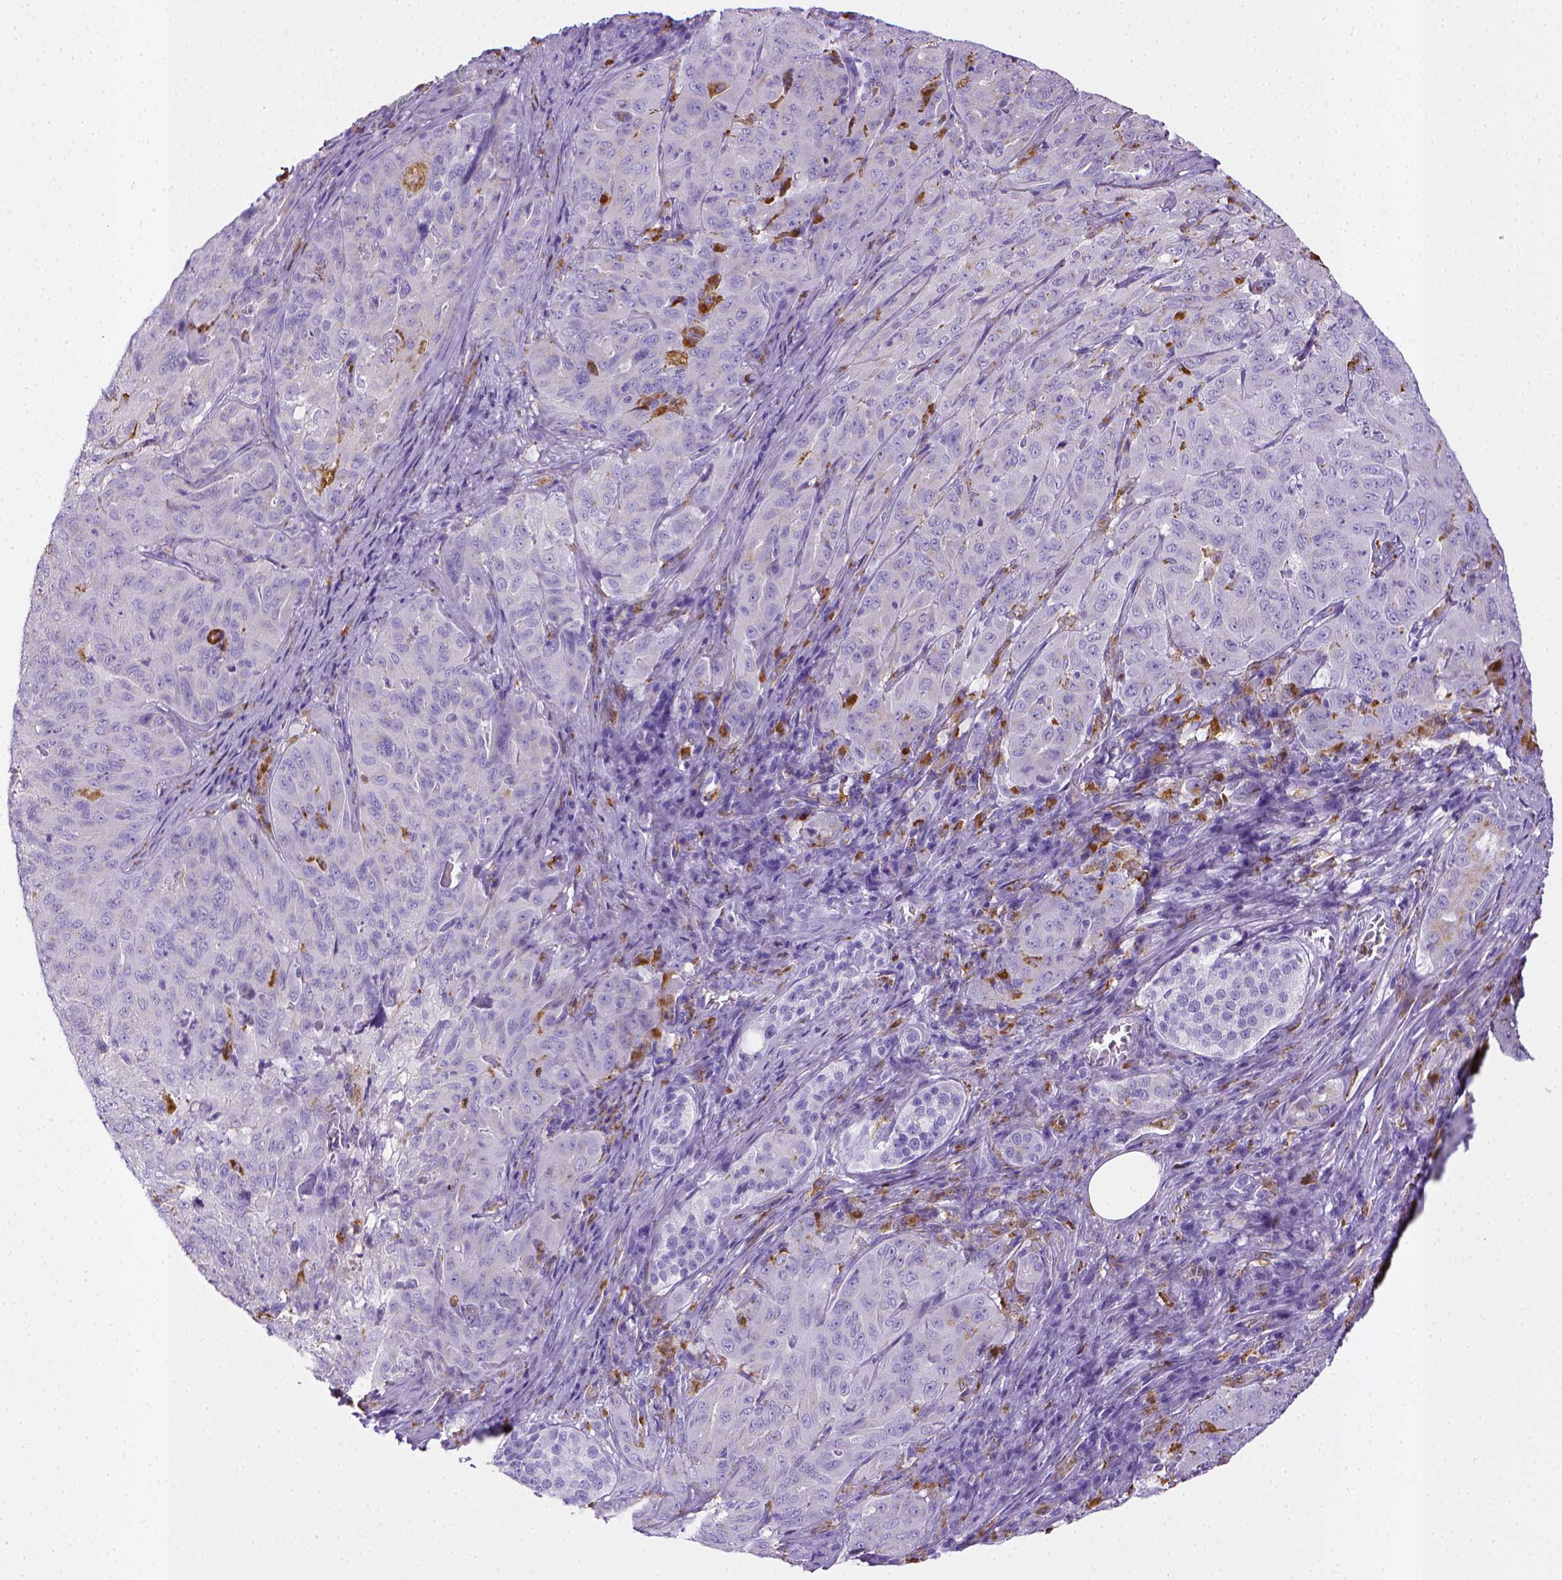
{"staining": {"intensity": "negative", "quantity": "none", "location": "none"}, "tissue": "pancreatic cancer", "cell_type": "Tumor cells", "image_type": "cancer", "snomed": [{"axis": "morphology", "description": "Adenocarcinoma, NOS"}, {"axis": "topography", "description": "Pancreas"}], "caption": "This is a image of immunohistochemistry staining of pancreatic cancer, which shows no staining in tumor cells. (DAB (3,3'-diaminobenzidine) IHC visualized using brightfield microscopy, high magnification).", "gene": "CD68", "patient": {"sex": "male", "age": 63}}